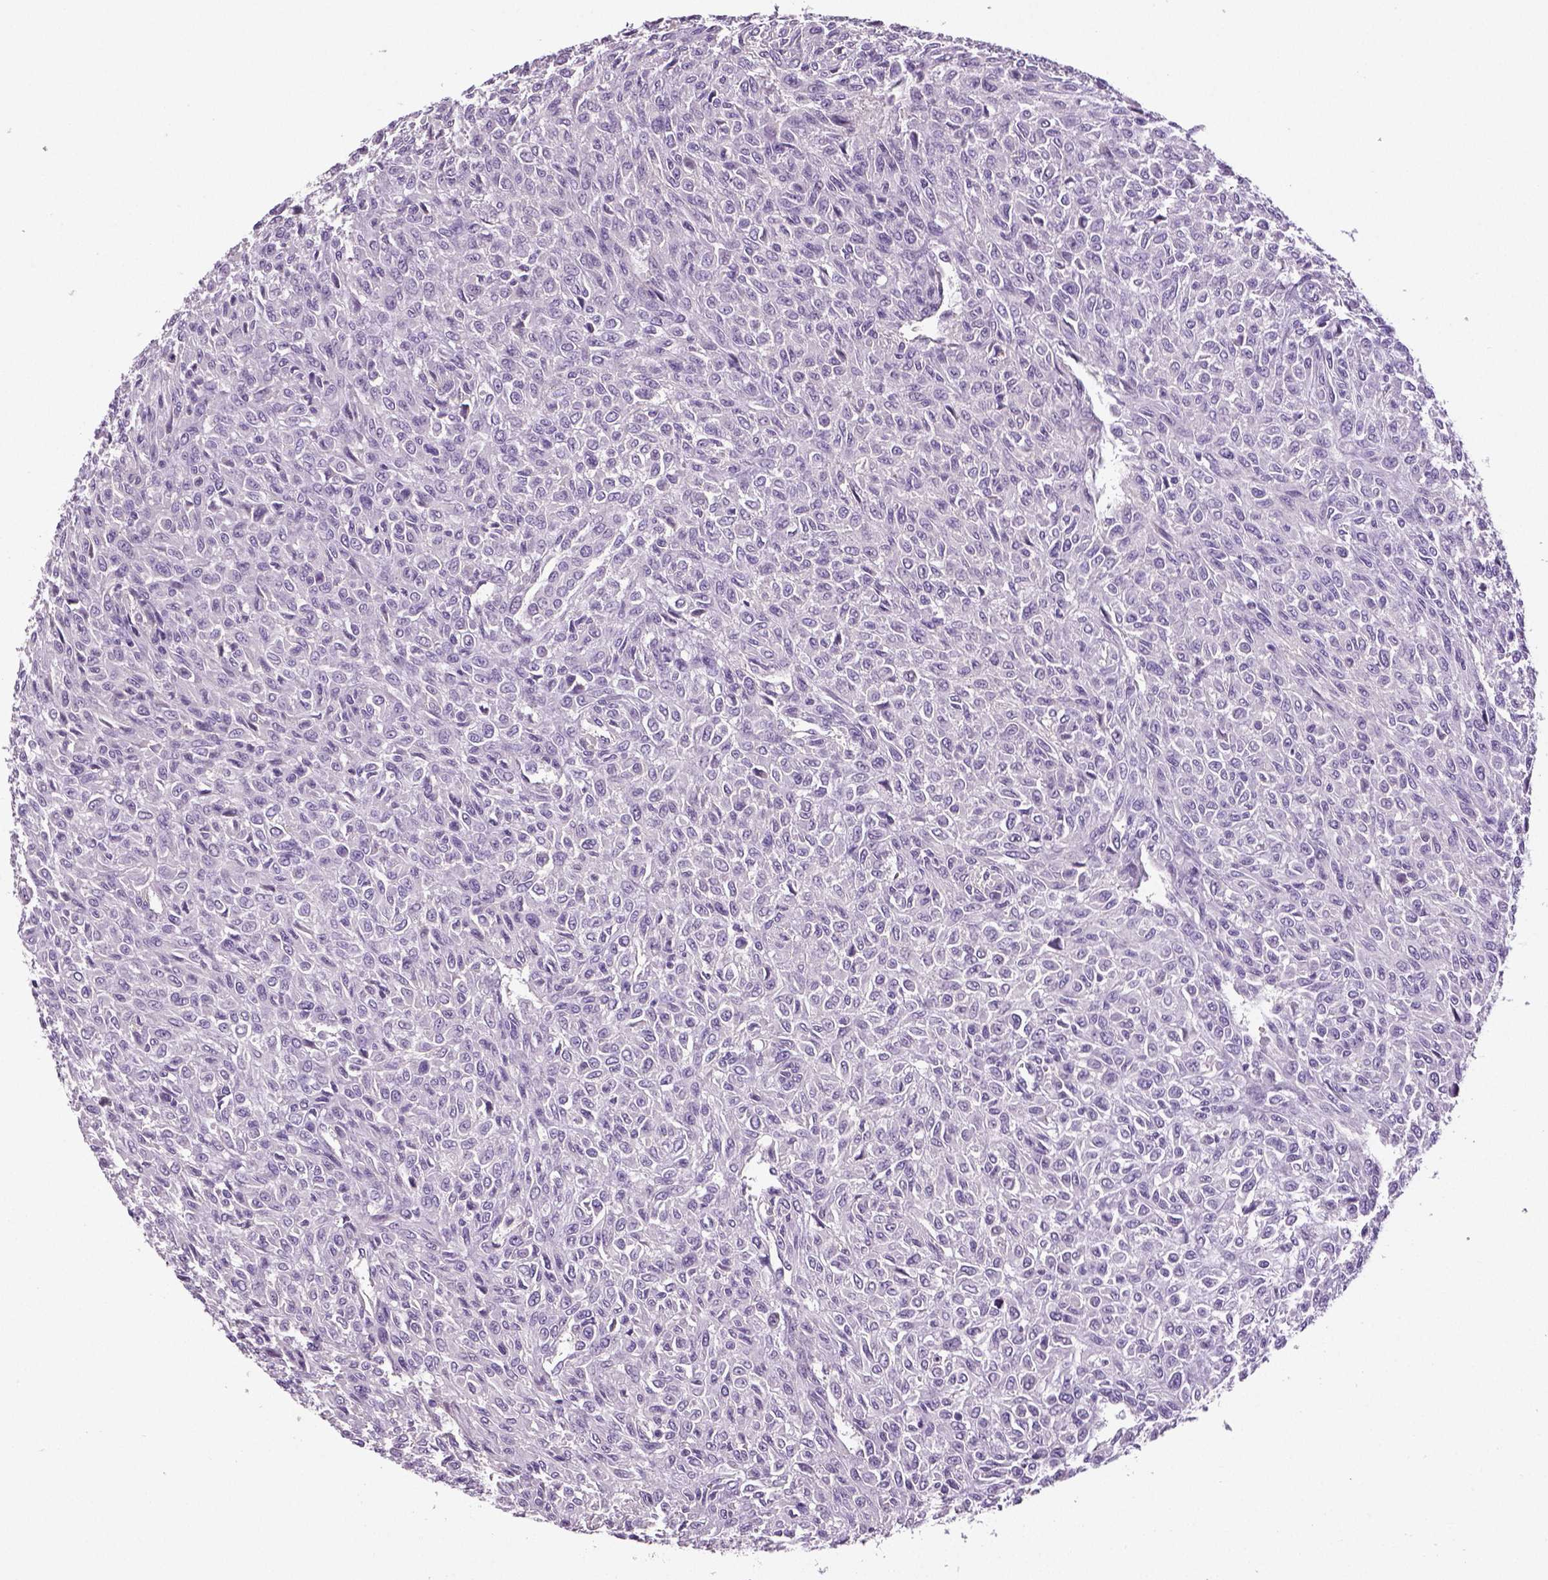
{"staining": {"intensity": "negative", "quantity": "none", "location": "none"}, "tissue": "renal cancer", "cell_type": "Tumor cells", "image_type": "cancer", "snomed": [{"axis": "morphology", "description": "Adenocarcinoma, NOS"}, {"axis": "topography", "description": "Kidney"}], "caption": "Tumor cells are negative for protein expression in human renal cancer.", "gene": "TSPAN7", "patient": {"sex": "male", "age": 58}}